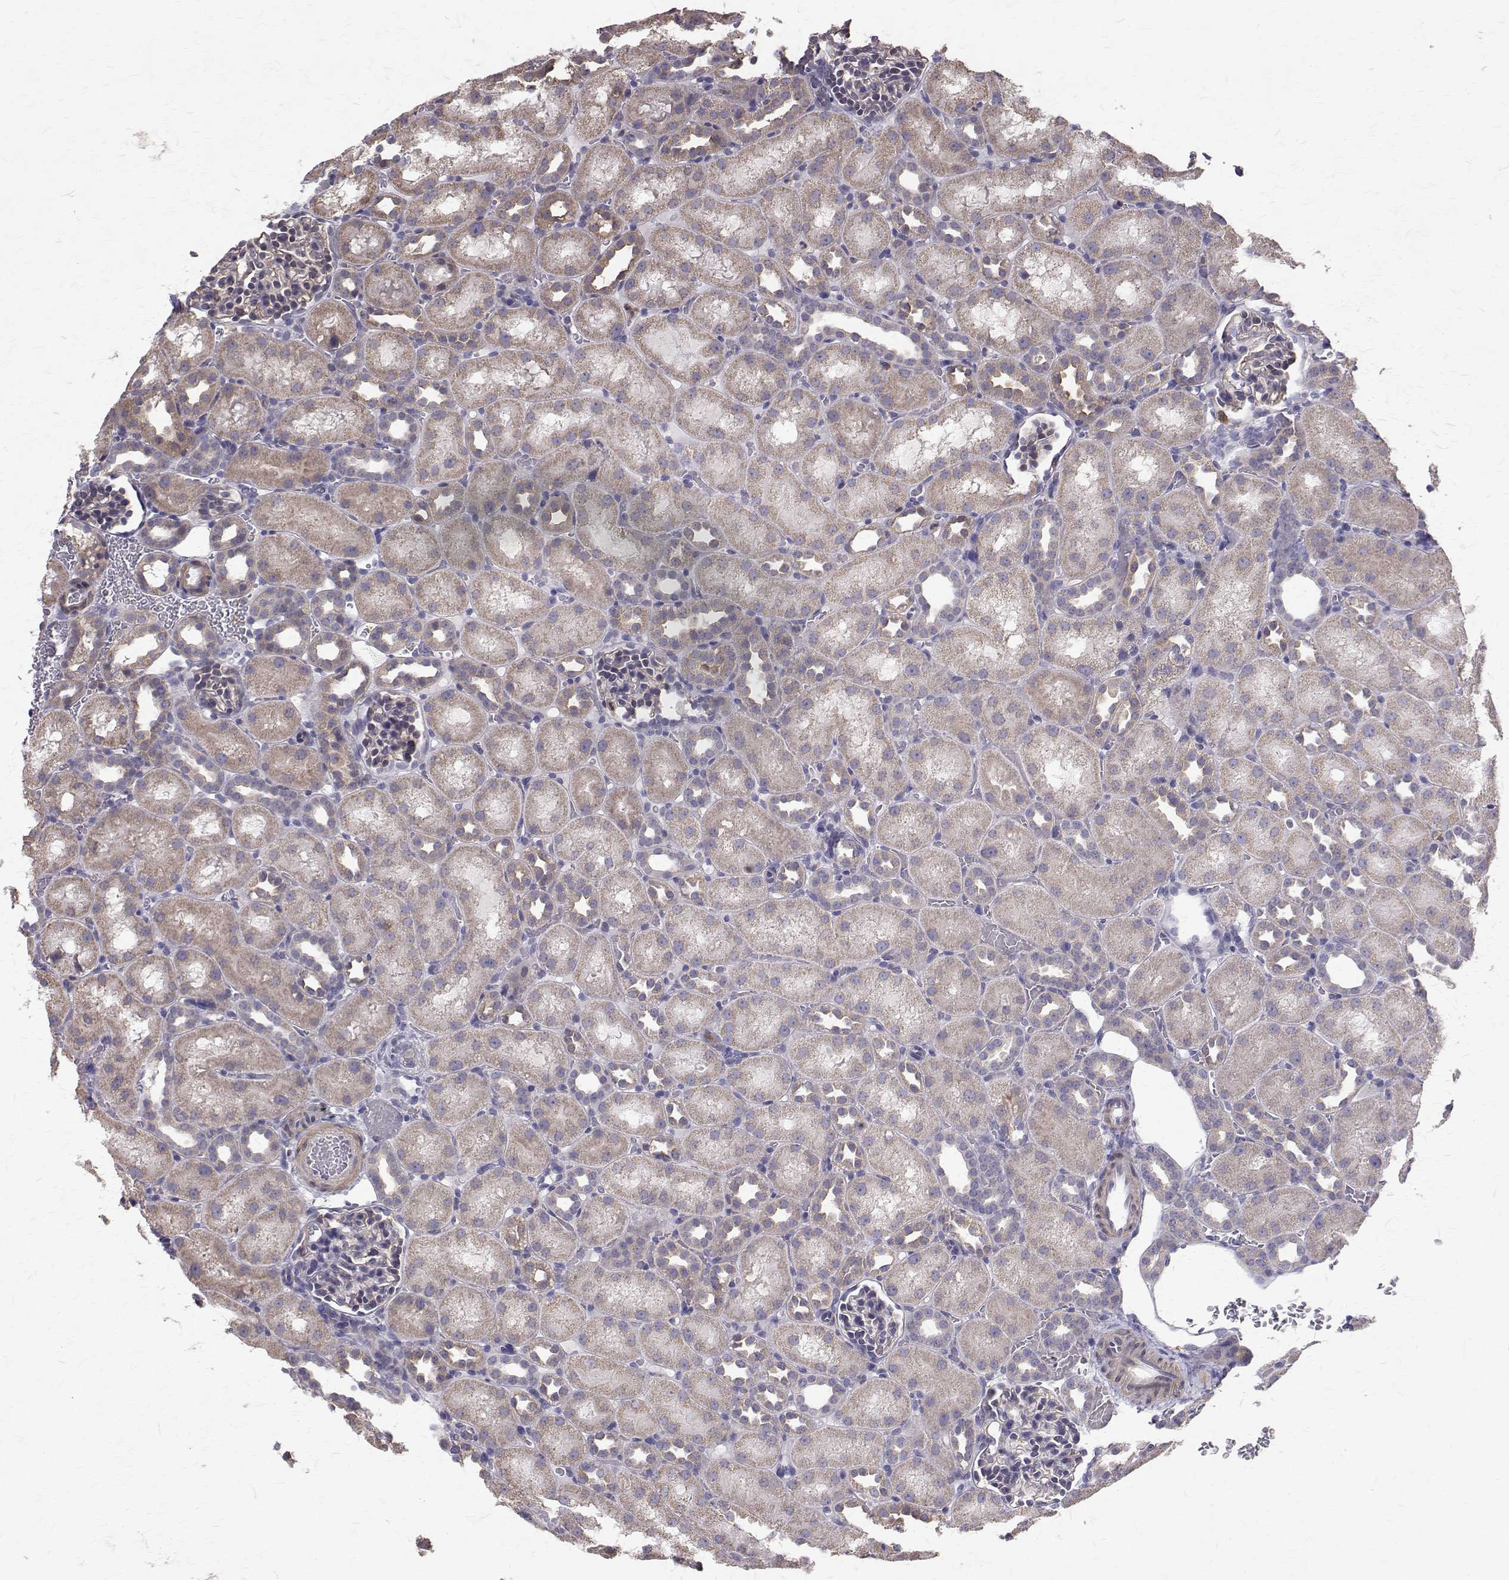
{"staining": {"intensity": "negative", "quantity": "none", "location": "none"}, "tissue": "kidney", "cell_type": "Cells in glomeruli", "image_type": "normal", "snomed": [{"axis": "morphology", "description": "Normal tissue, NOS"}, {"axis": "topography", "description": "Kidney"}], "caption": "Cells in glomeruli show no significant expression in normal kidney. (Brightfield microscopy of DAB IHC at high magnification).", "gene": "CCDC89", "patient": {"sex": "male", "age": 1}}